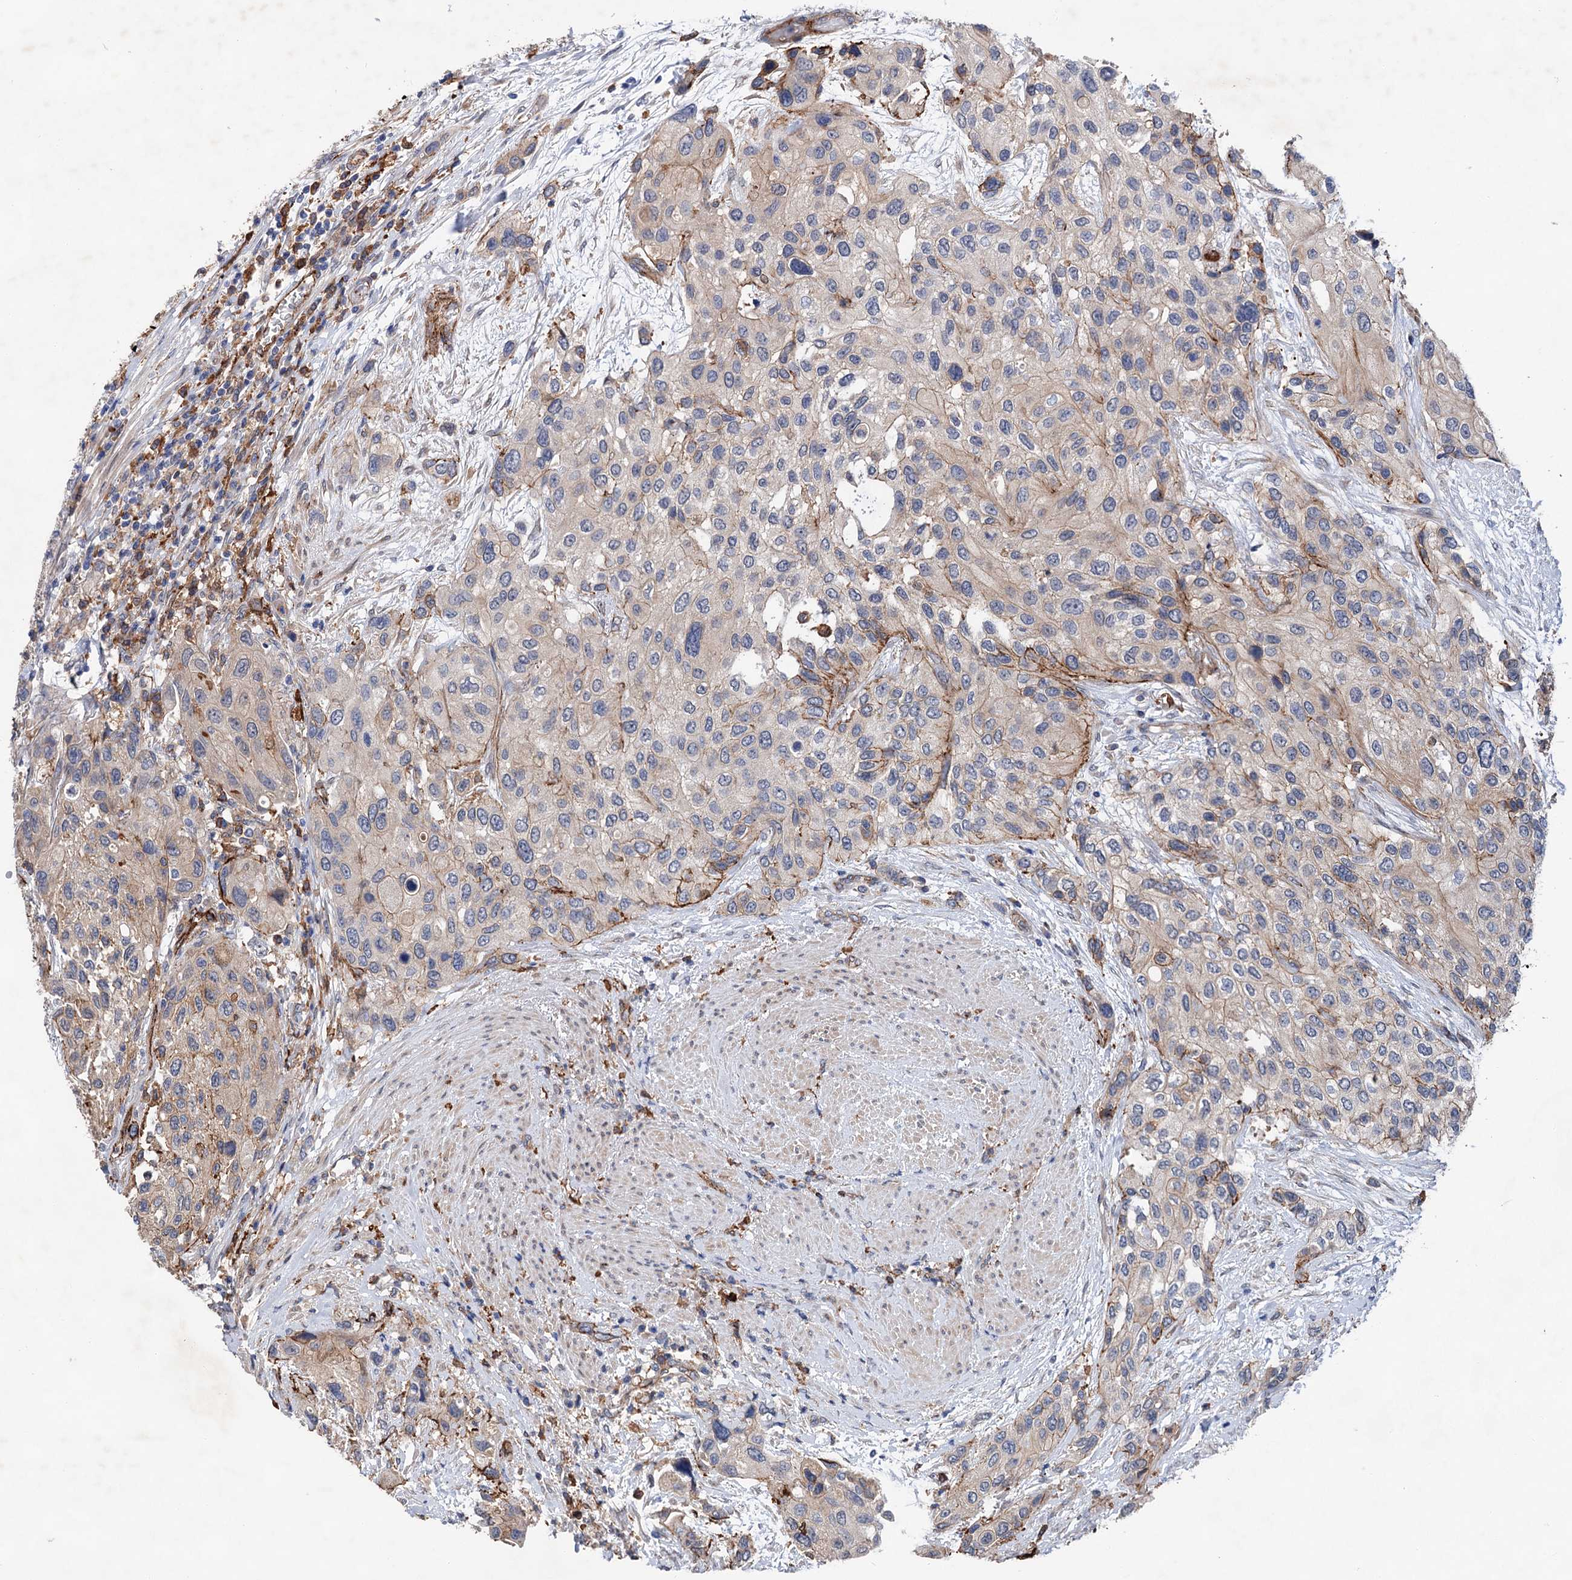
{"staining": {"intensity": "moderate", "quantity": "<25%", "location": "cytoplasmic/membranous"}, "tissue": "urothelial cancer", "cell_type": "Tumor cells", "image_type": "cancer", "snomed": [{"axis": "morphology", "description": "Normal tissue, NOS"}, {"axis": "morphology", "description": "Urothelial carcinoma, High grade"}, {"axis": "topography", "description": "Vascular tissue"}, {"axis": "topography", "description": "Urinary bladder"}], "caption": "The immunohistochemical stain labels moderate cytoplasmic/membranous positivity in tumor cells of high-grade urothelial carcinoma tissue.", "gene": "TMTC3", "patient": {"sex": "female", "age": 56}}